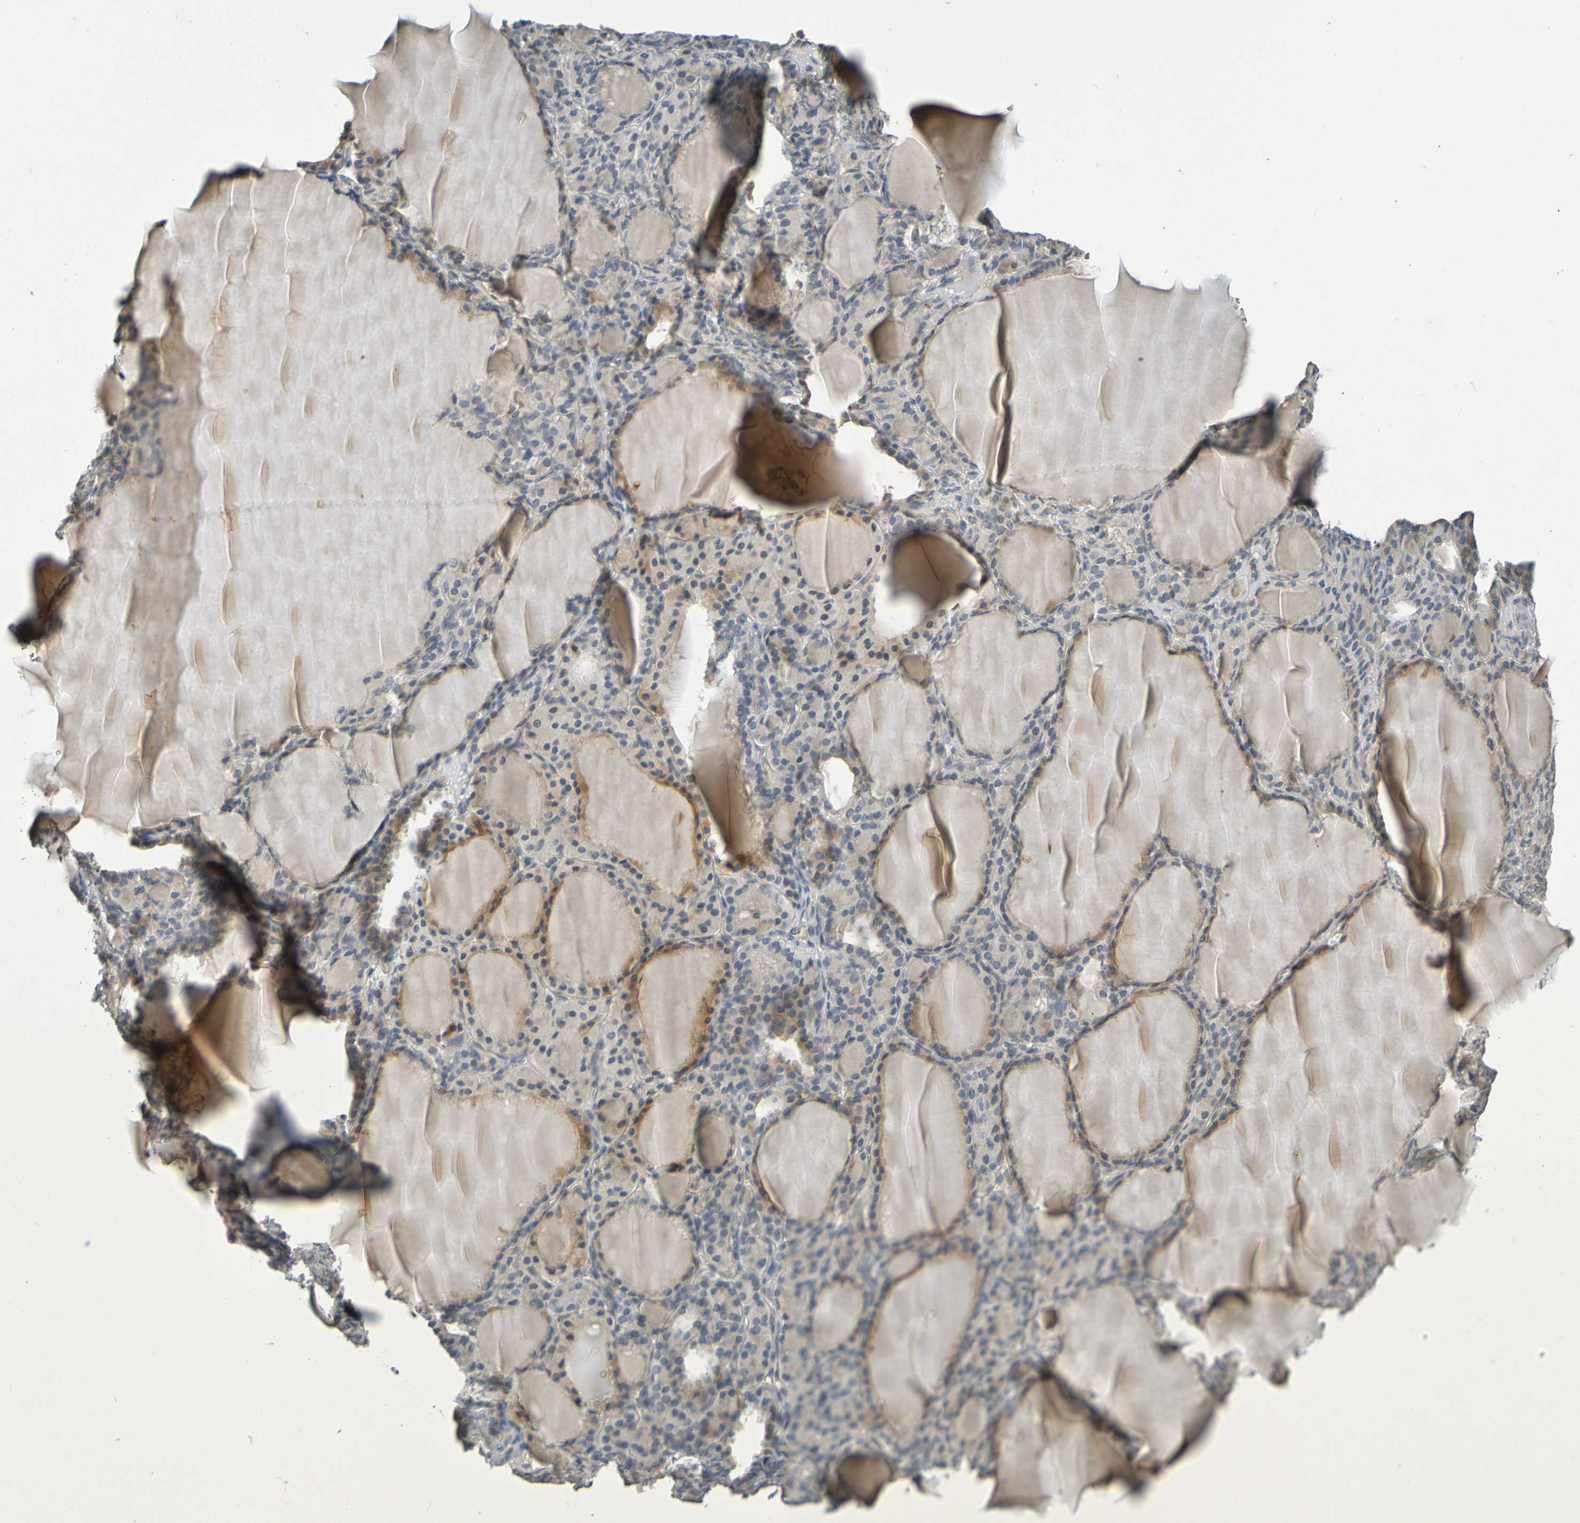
{"staining": {"intensity": "moderate", "quantity": "25%-75%", "location": "cytoplasmic/membranous"}, "tissue": "thyroid gland", "cell_type": "Glandular cells", "image_type": "normal", "snomed": [{"axis": "morphology", "description": "Normal tissue, NOS"}, {"axis": "topography", "description": "Thyroid gland"}], "caption": "Moderate cytoplasmic/membranous staining for a protein is present in about 25%-75% of glandular cells of benign thyroid gland using immunohistochemistry.", "gene": "C3AR1", "patient": {"sex": "female", "age": 28}}